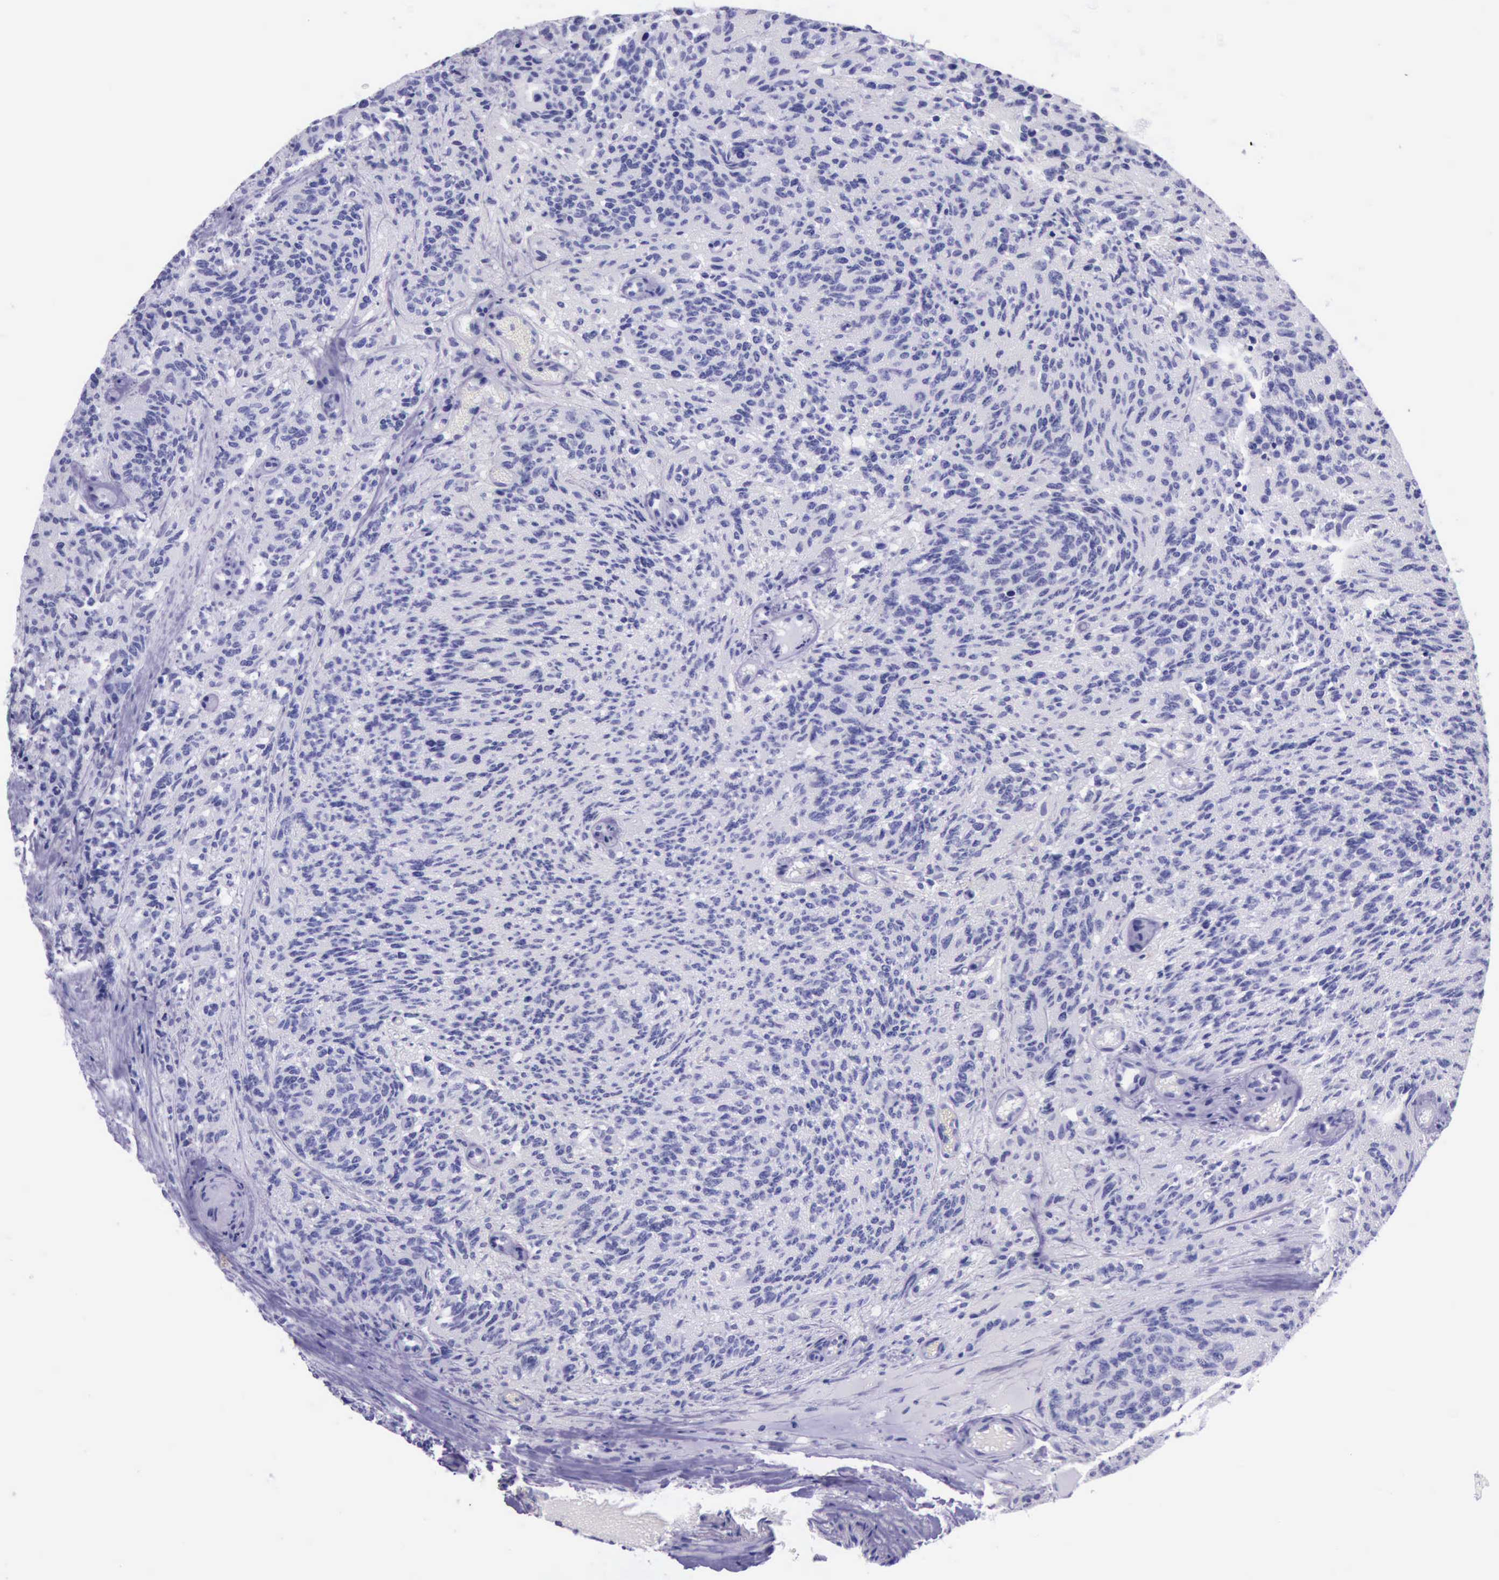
{"staining": {"intensity": "strong", "quantity": "<25%", "location": "cytoplasmic/membranous"}, "tissue": "glioma", "cell_type": "Tumor cells", "image_type": "cancer", "snomed": [{"axis": "morphology", "description": "Glioma, malignant, High grade"}, {"axis": "topography", "description": "Brain"}], "caption": "The immunohistochemical stain highlights strong cytoplasmic/membranous expression in tumor cells of glioma tissue.", "gene": "BTK", "patient": {"sex": "male", "age": 36}}